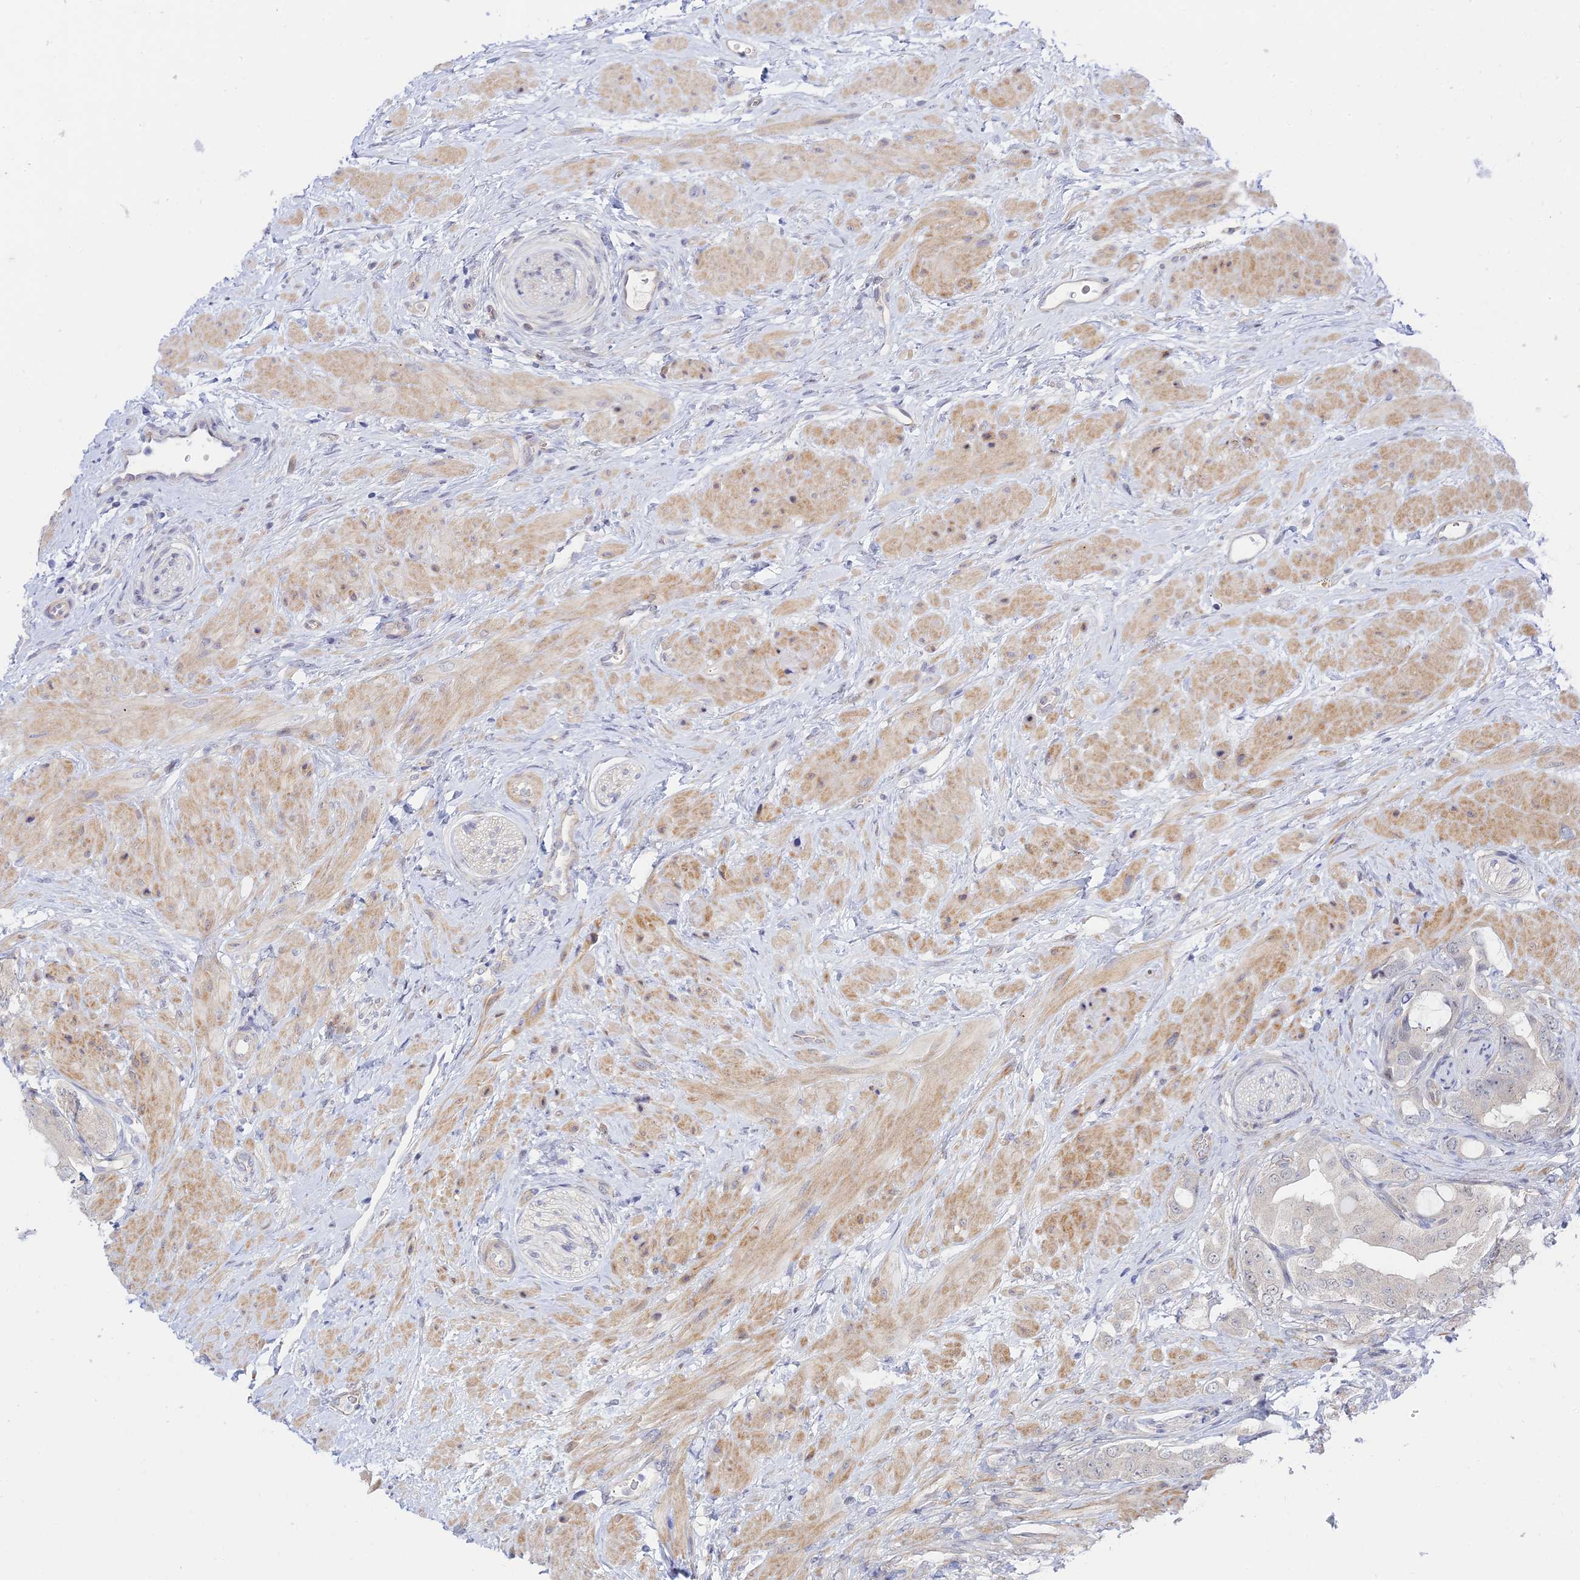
{"staining": {"intensity": "weak", "quantity": "<25%", "location": "nuclear"}, "tissue": "prostate cancer", "cell_type": "Tumor cells", "image_type": "cancer", "snomed": [{"axis": "morphology", "description": "Adenocarcinoma, Low grade"}, {"axis": "topography", "description": "Prostate"}], "caption": "A histopathology image of human prostate cancer is negative for staining in tumor cells.", "gene": "CFAP92", "patient": {"sex": "male", "age": 57}}